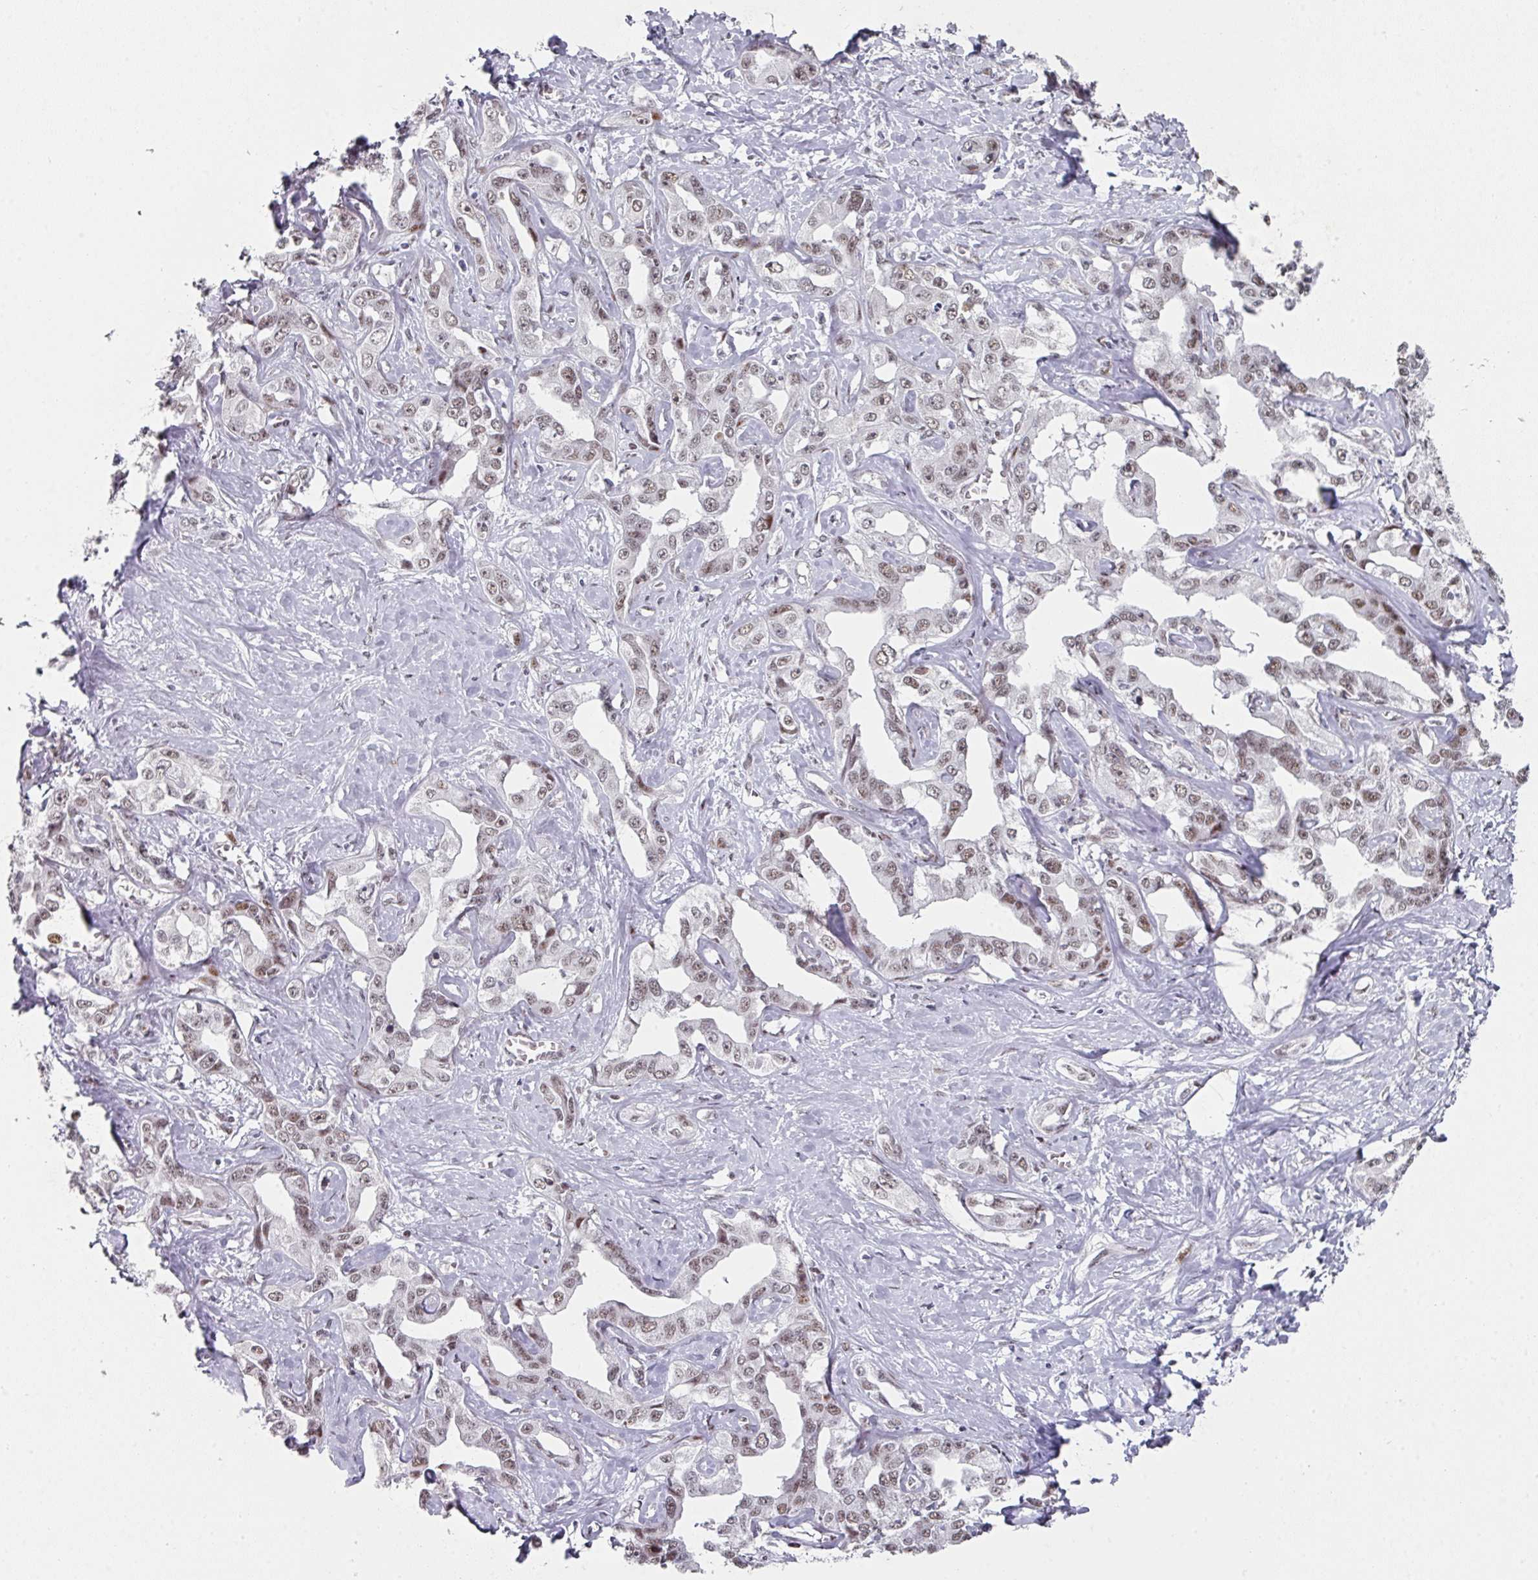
{"staining": {"intensity": "moderate", "quantity": ">75%", "location": "nuclear"}, "tissue": "liver cancer", "cell_type": "Tumor cells", "image_type": "cancer", "snomed": [{"axis": "morphology", "description": "Cholangiocarcinoma"}, {"axis": "topography", "description": "Liver"}], "caption": "Brown immunohistochemical staining in liver cancer (cholangiocarcinoma) shows moderate nuclear positivity in about >75% of tumor cells.", "gene": "SF3B5", "patient": {"sex": "male", "age": 59}}